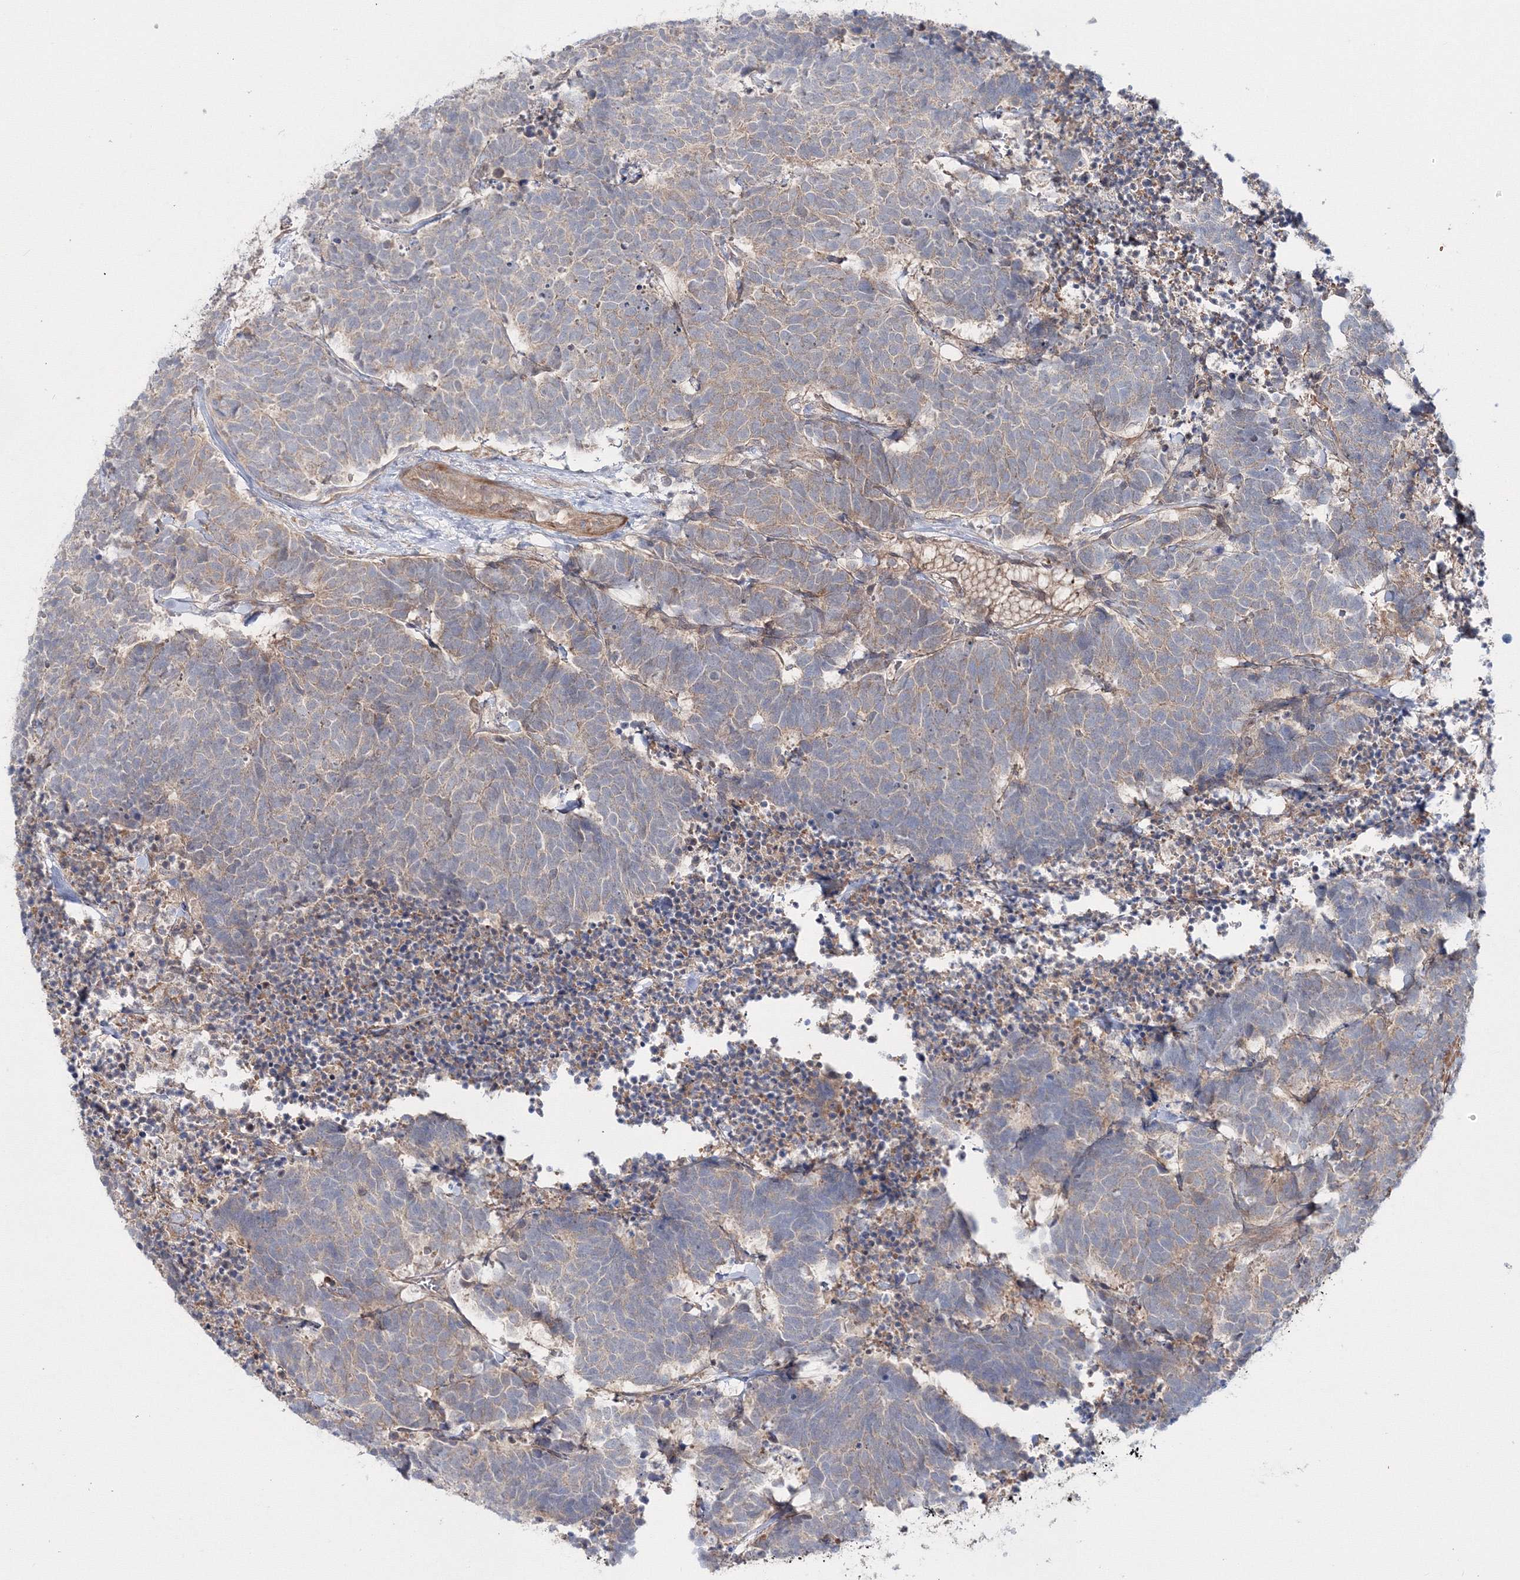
{"staining": {"intensity": "weak", "quantity": "<25%", "location": "cytoplasmic/membranous"}, "tissue": "carcinoid", "cell_type": "Tumor cells", "image_type": "cancer", "snomed": [{"axis": "morphology", "description": "Carcinoma, NOS"}, {"axis": "morphology", "description": "Carcinoid, malignant, NOS"}, {"axis": "topography", "description": "Urinary bladder"}], "caption": "Tumor cells show no significant expression in carcinoid (malignant).", "gene": "IPMK", "patient": {"sex": "male", "age": 57}}